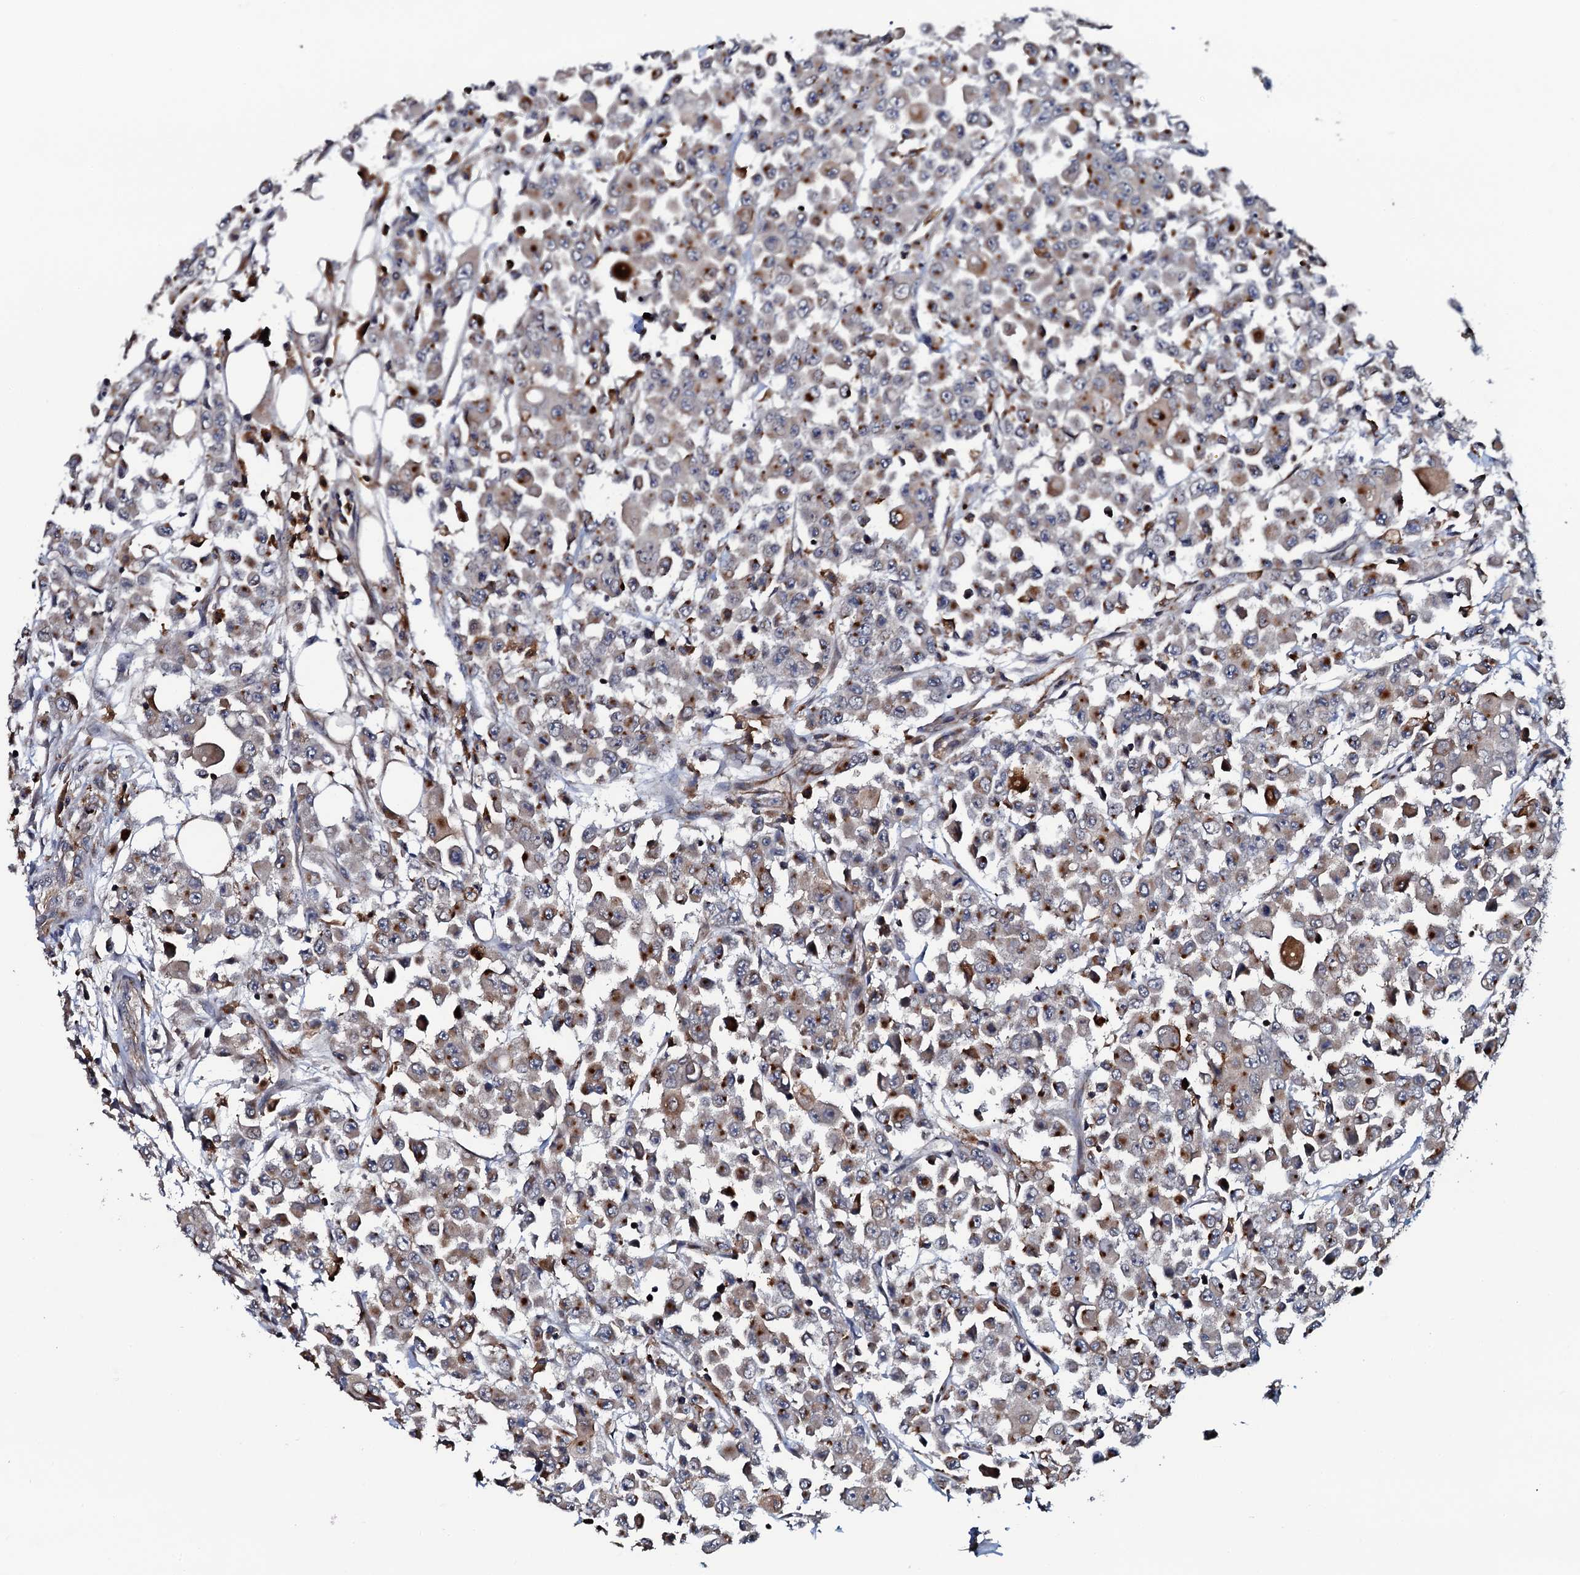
{"staining": {"intensity": "moderate", "quantity": ">75%", "location": "cytoplasmic/membranous"}, "tissue": "colorectal cancer", "cell_type": "Tumor cells", "image_type": "cancer", "snomed": [{"axis": "morphology", "description": "Adenocarcinoma, NOS"}, {"axis": "topography", "description": "Colon"}], "caption": "The histopathology image shows immunohistochemical staining of colorectal cancer (adenocarcinoma). There is moderate cytoplasmic/membranous expression is appreciated in about >75% of tumor cells.", "gene": "VAMP8", "patient": {"sex": "male", "age": 51}}